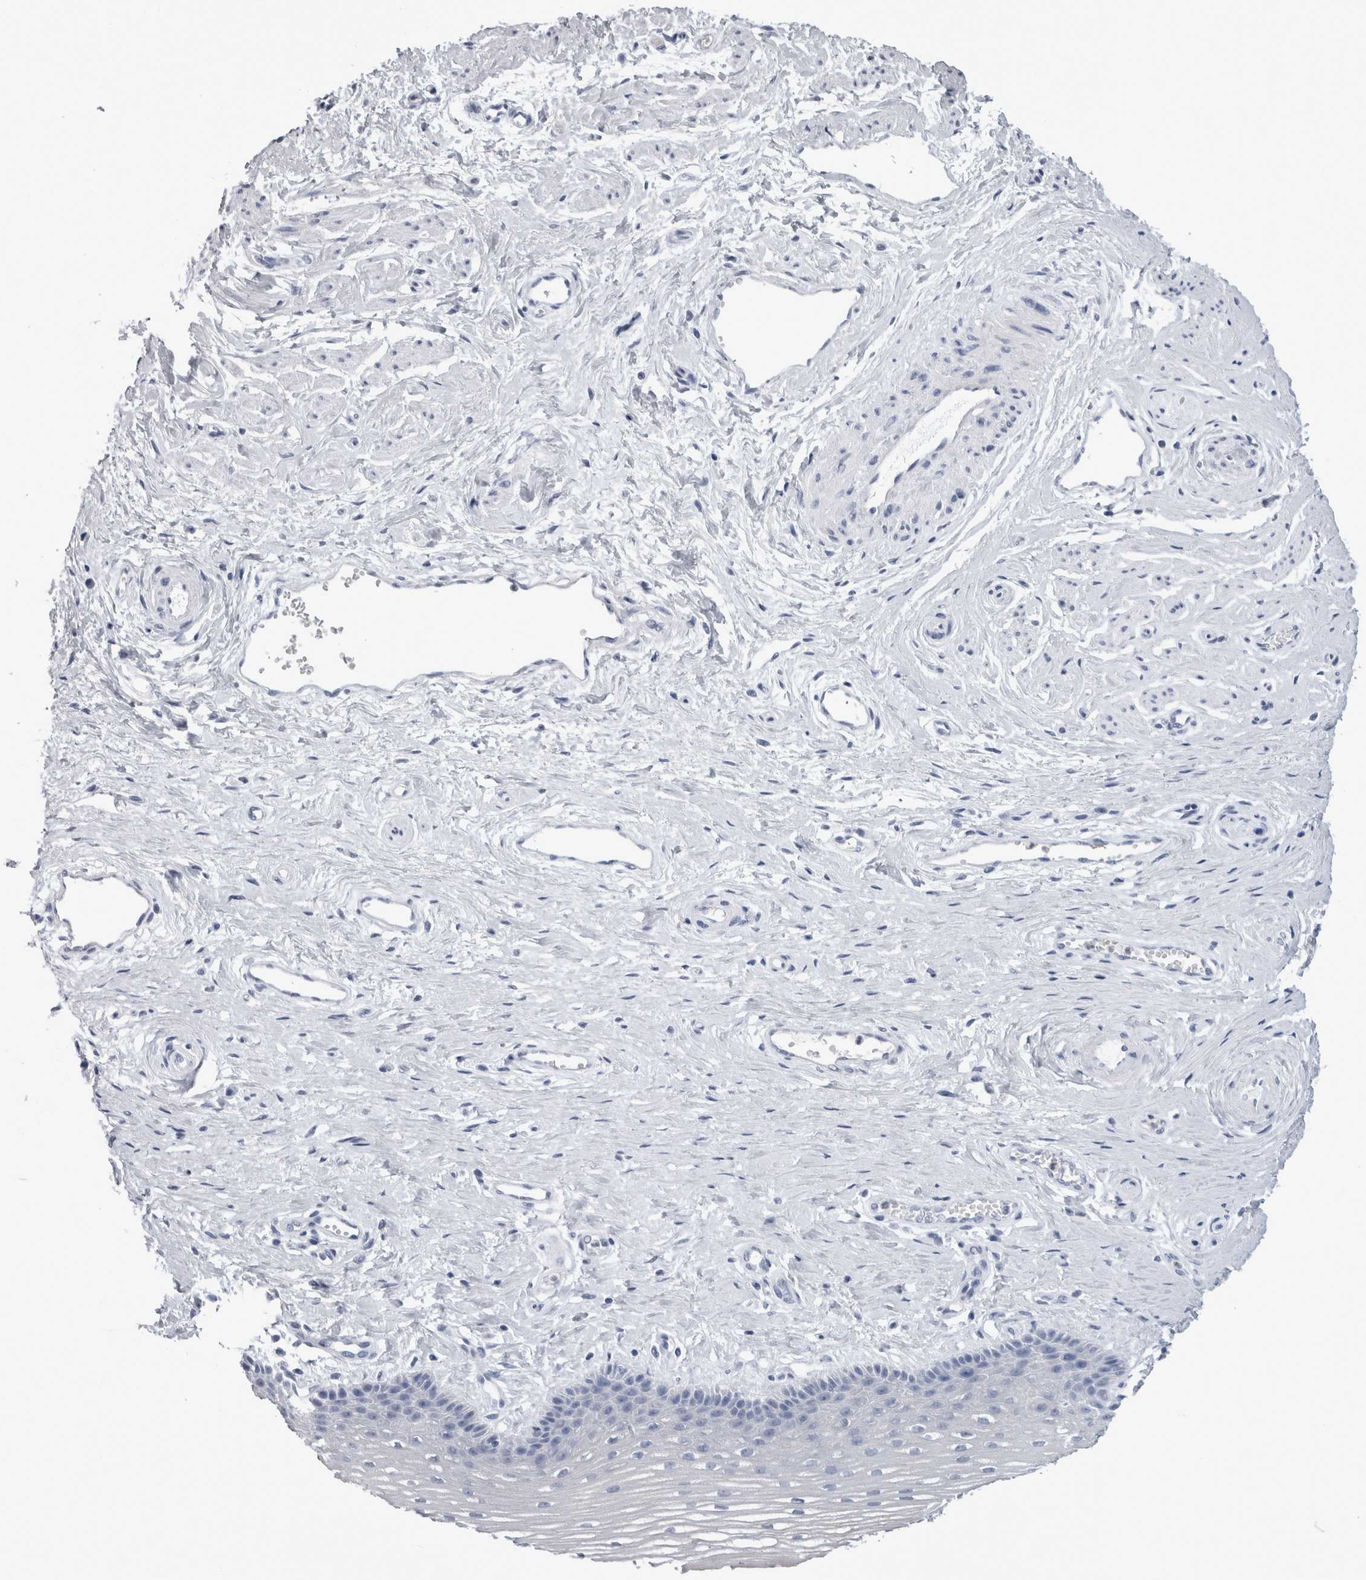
{"staining": {"intensity": "negative", "quantity": "none", "location": "none"}, "tissue": "vagina", "cell_type": "Squamous epithelial cells", "image_type": "normal", "snomed": [{"axis": "morphology", "description": "Normal tissue, NOS"}, {"axis": "topography", "description": "Vagina"}], "caption": "This is a image of immunohistochemistry staining of normal vagina, which shows no staining in squamous epithelial cells.", "gene": "ALDH8A1", "patient": {"sex": "female", "age": 46}}